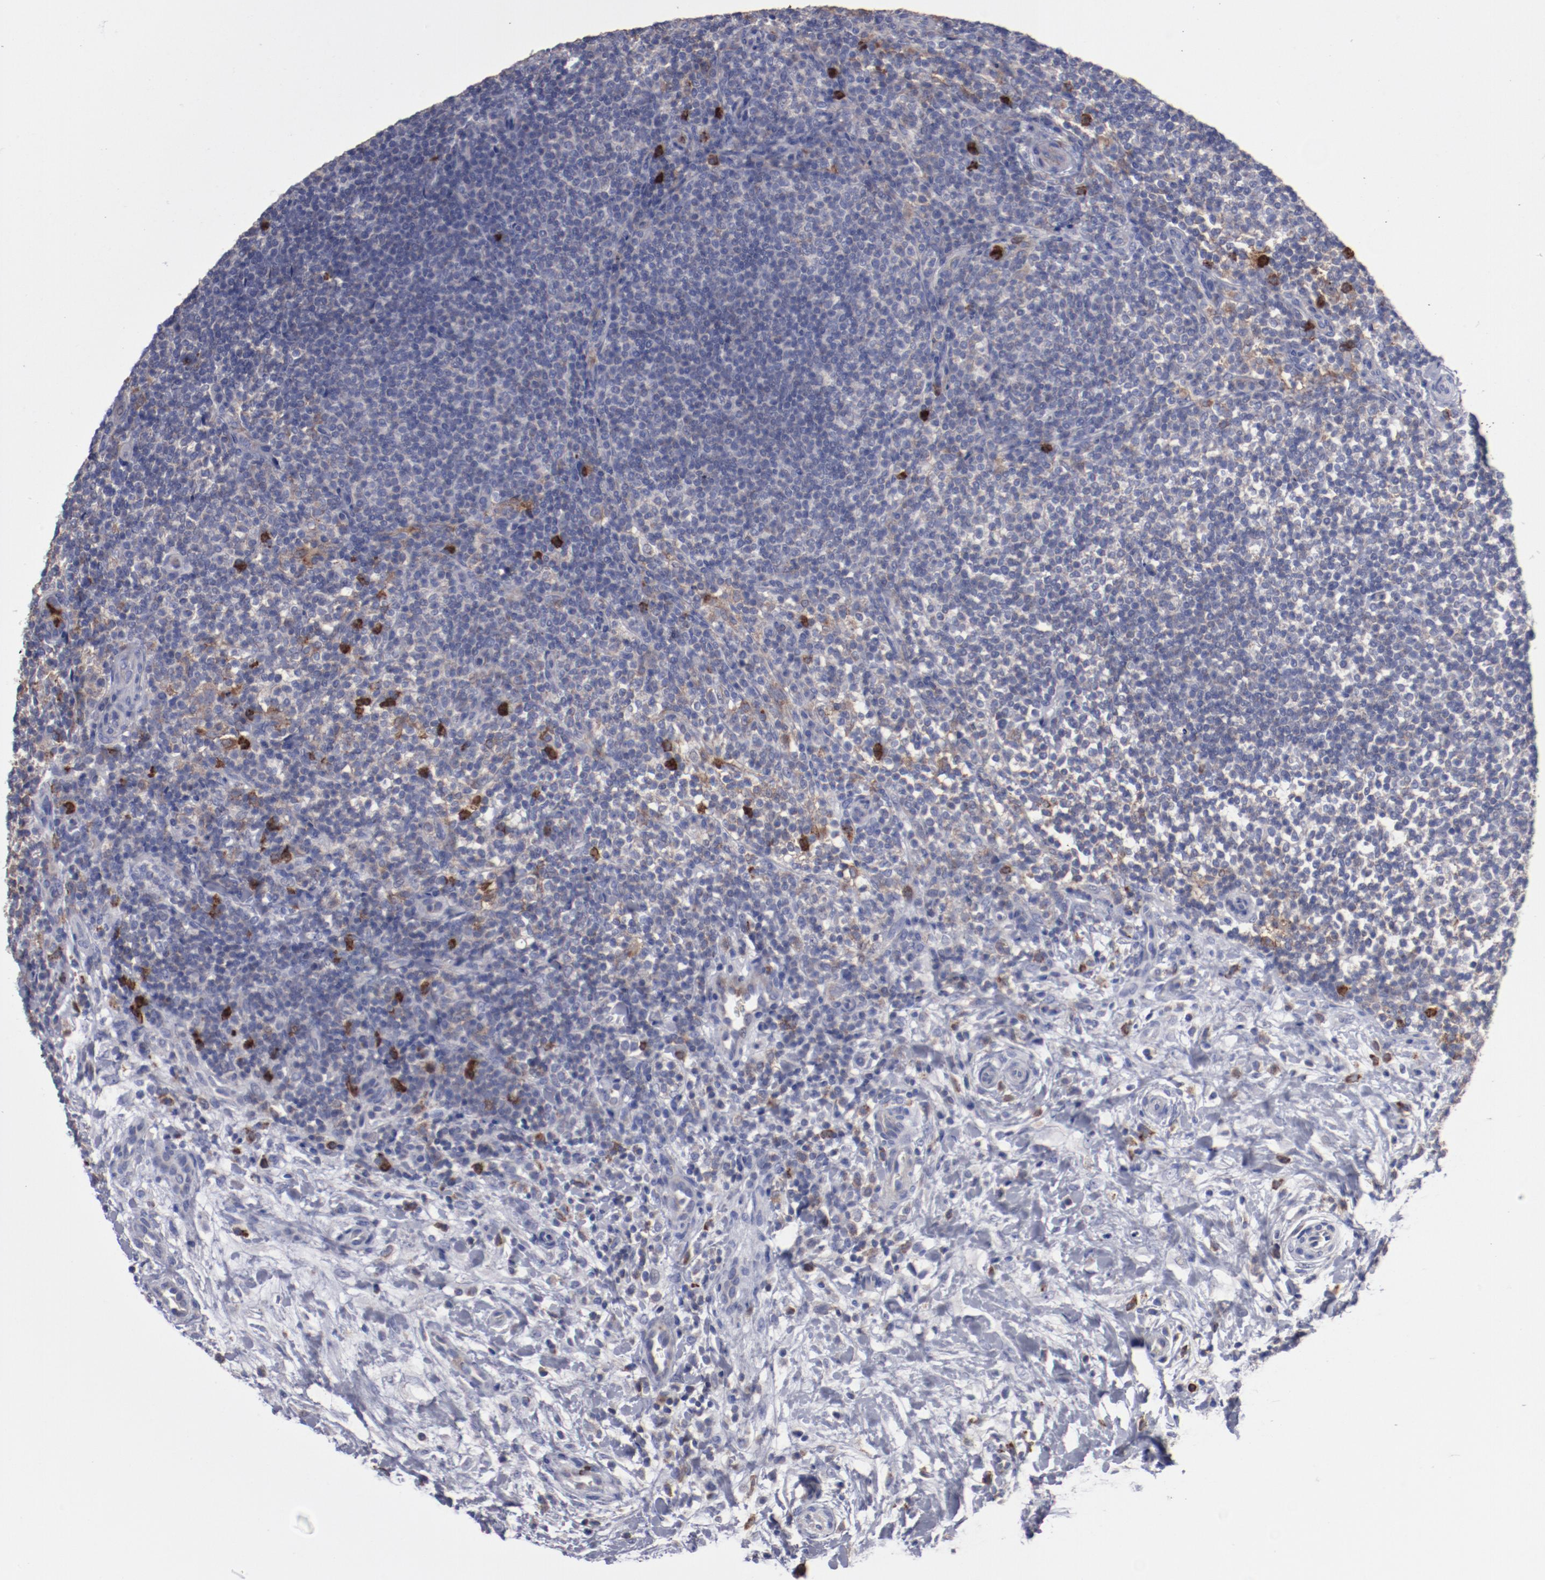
{"staining": {"intensity": "strong", "quantity": "<25%", "location": "cytoplasmic/membranous"}, "tissue": "lymphoma", "cell_type": "Tumor cells", "image_type": "cancer", "snomed": [{"axis": "morphology", "description": "Malignant lymphoma, non-Hodgkin's type, Low grade"}, {"axis": "topography", "description": "Lymph node"}], "caption": "This image displays malignant lymphoma, non-Hodgkin's type (low-grade) stained with immunohistochemistry to label a protein in brown. The cytoplasmic/membranous of tumor cells show strong positivity for the protein. Nuclei are counter-stained blue.", "gene": "FGR", "patient": {"sex": "female", "age": 76}}